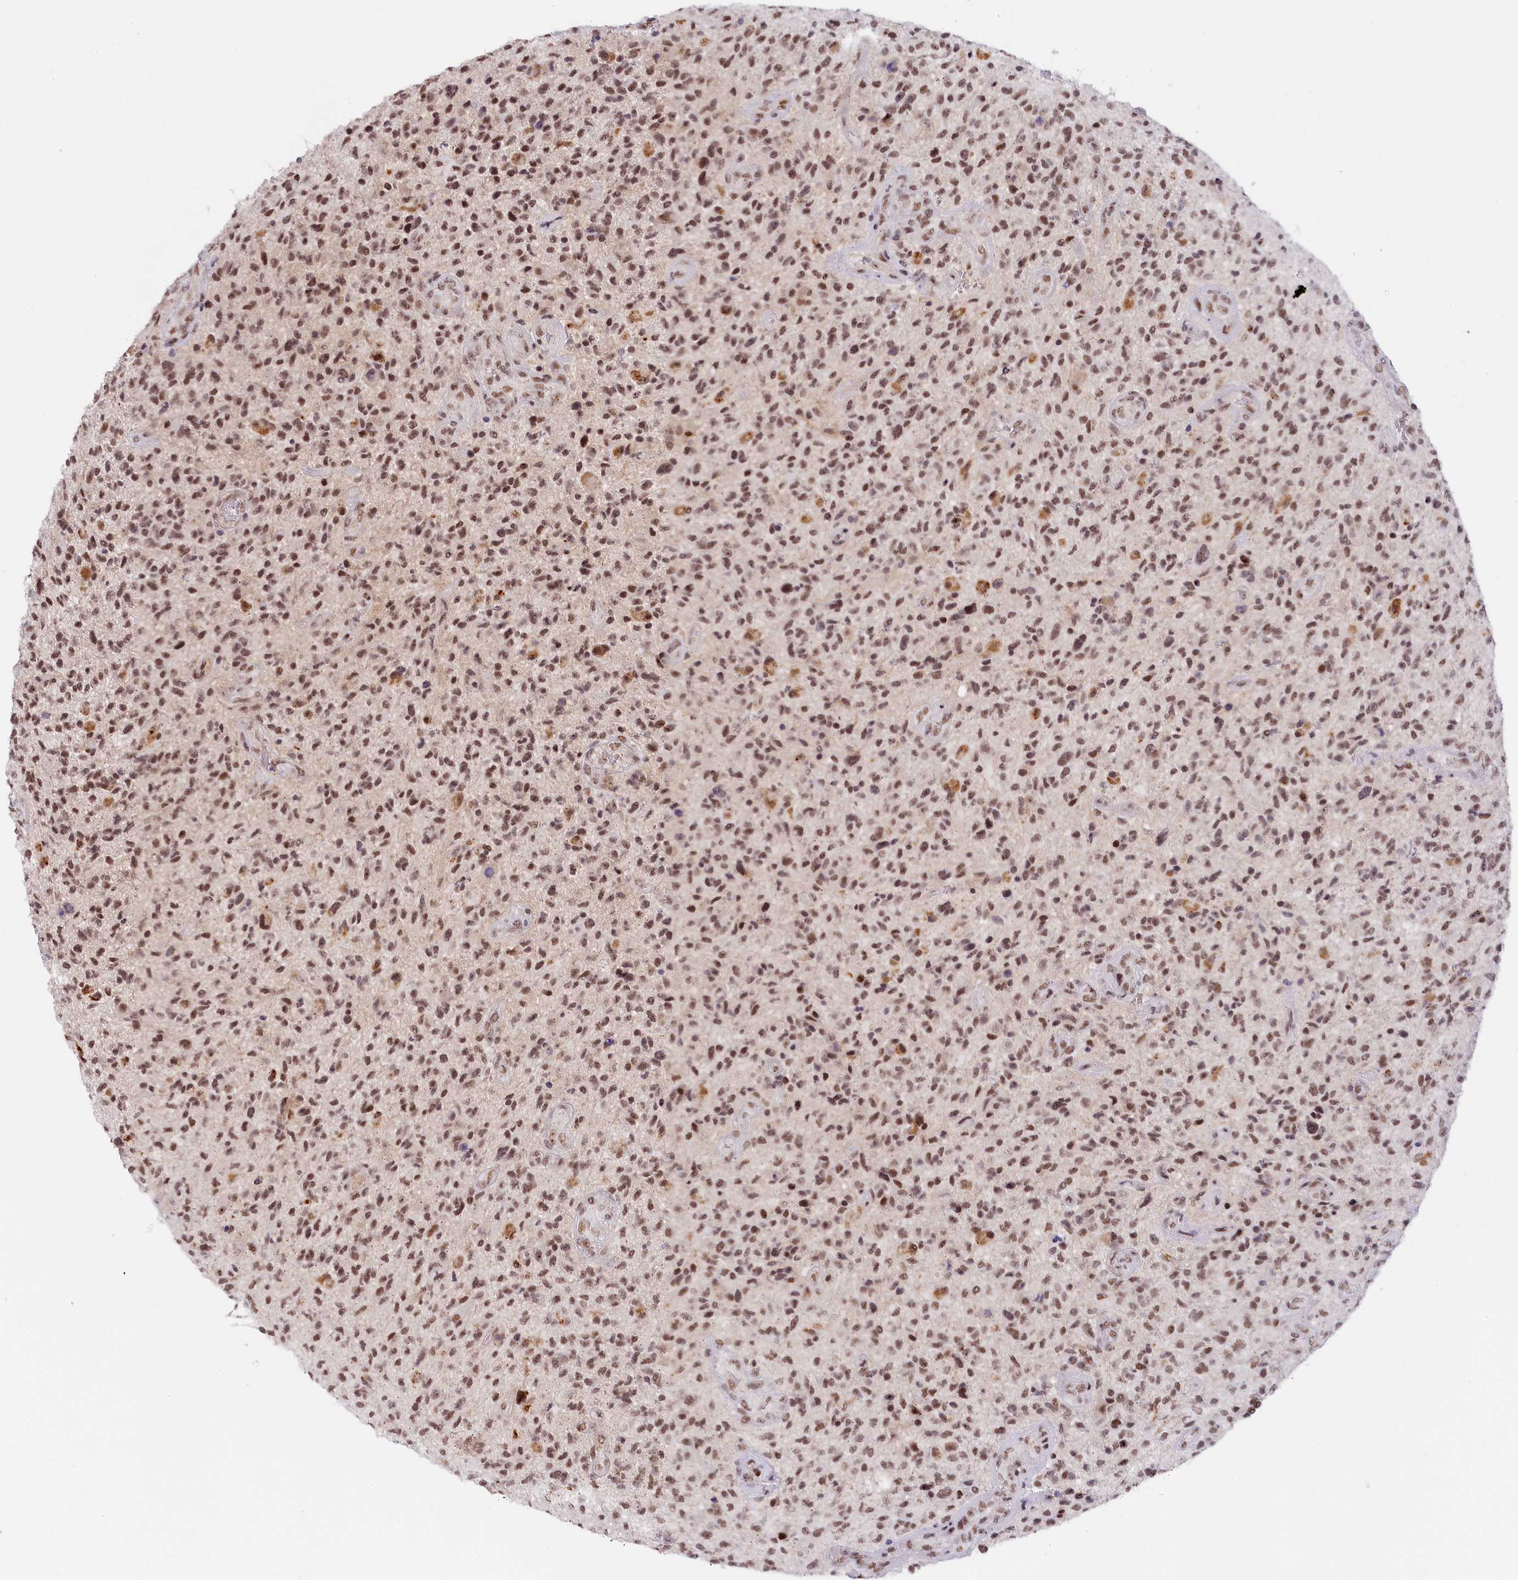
{"staining": {"intensity": "moderate", "quantity": ">75%", "location": "nuclear"}, "tissue": "glioma", "cell_type": "Tumor cells", "image_type": "cancer", "snomed": [{"axis": "morphology", "description": "Glioma, malignant, High grade"}, {"axis": "topography", "description": "Brain"}], "caption": "High-magnification brightfield microscopy of high-grade glioma (malignant) stained with DAB (3,3'-diaminobenzidine) (brown) and counterstained with hematoxylin (blue). tumor cells exhibit moderate nuclear staining is present in about>75% of cells.", "gene": "SEC31B", "patient": {"sex": "male", "age": 47}}